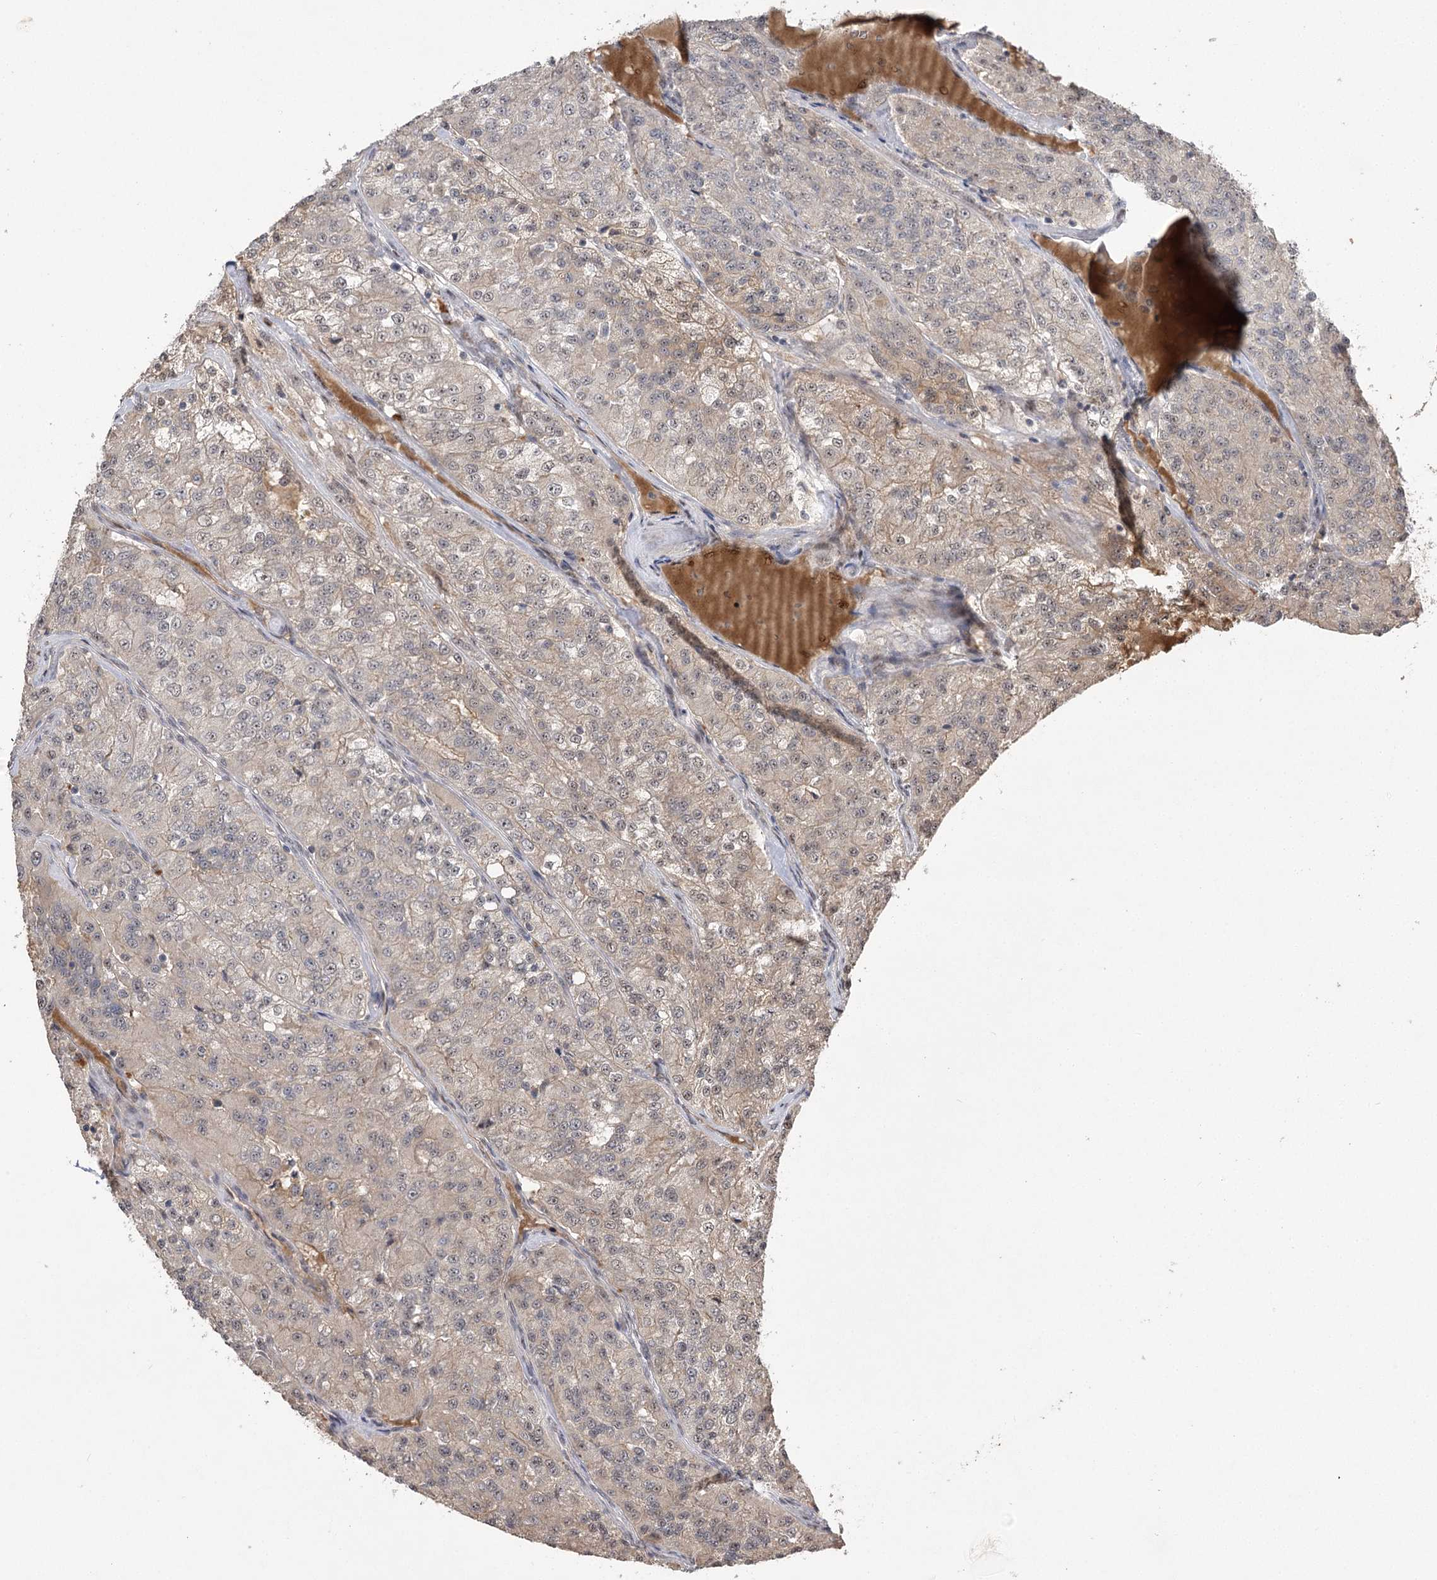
{"staining": {"intensity": "weak", "quantity": "<25%", "location": "cytoplasmic/membranous,nuclear"}, "tissue": "renal cancer", "cell_type": "Tumor cells", "image_type": "cancer", "snomed": [{"axis": "morphology", "description": "Adenocarcinoma, NOS"}, {"axis": "topography", "description": "Kidney"}], "caption": "There is no significant positivity in tumor cells of renal cancer (adenocarcinoma).", "gene": "PYROXD1", "patient": {"sex": "female", "age": 63}}